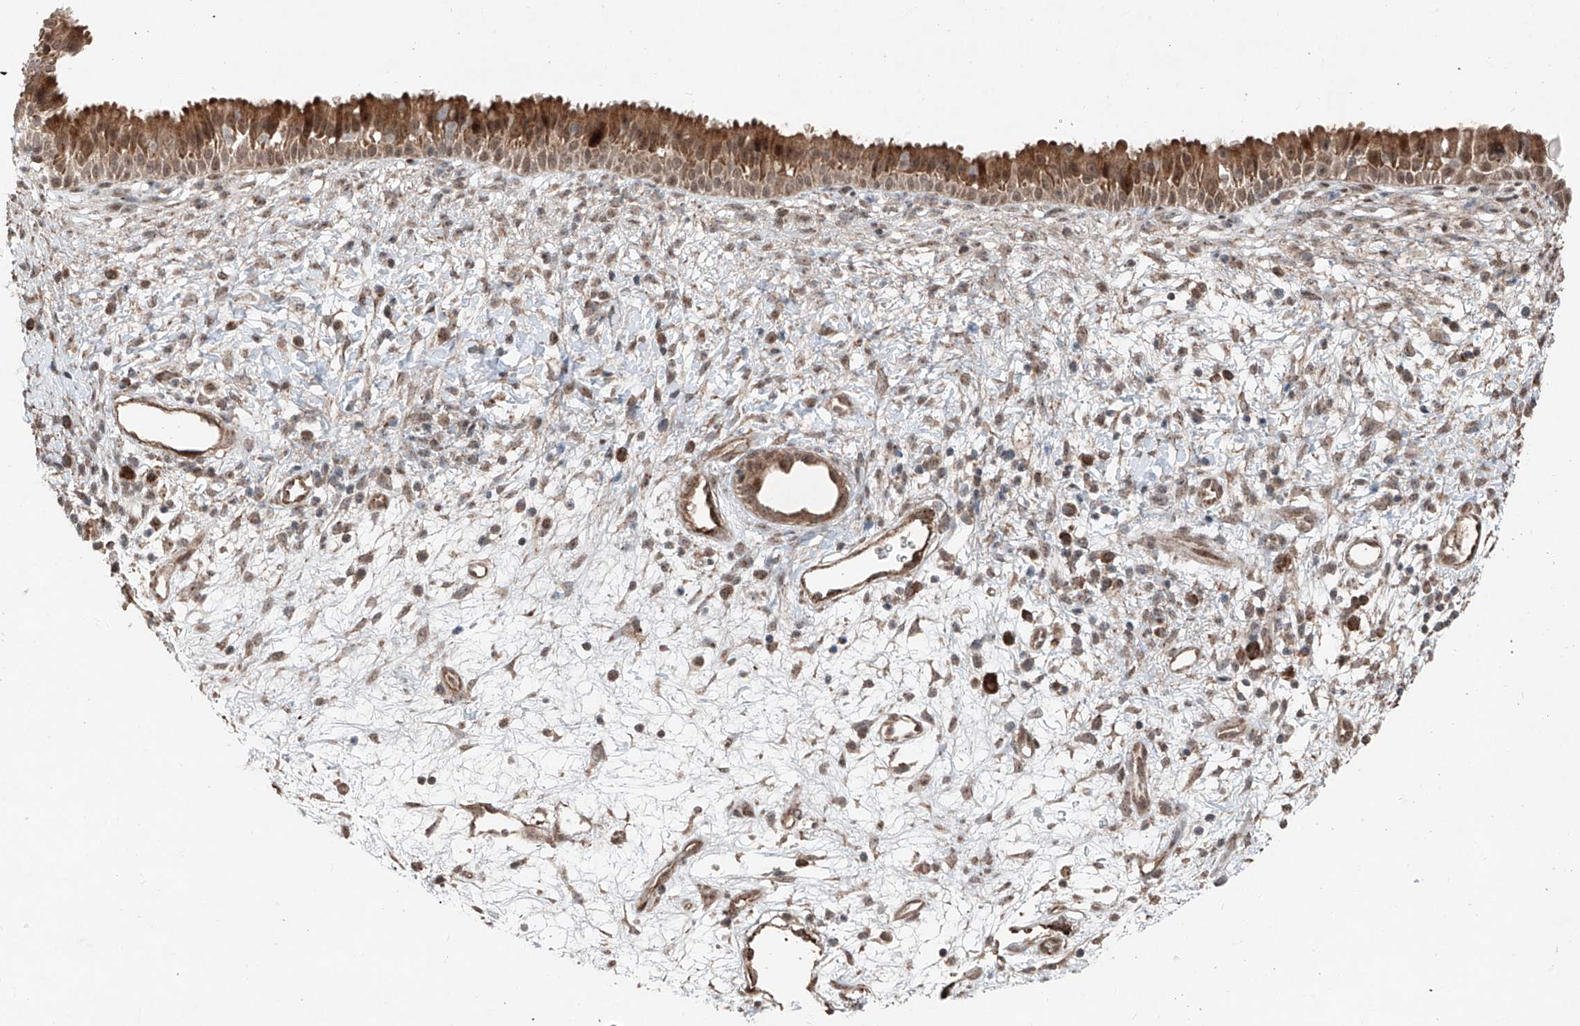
{"staining": {"intensity": "strong", "quantity": ">75%", "location": "cytoplasmic/membranous"}, "tissue": "nasopharynx", "cell_type": "Respiratory epithelial cells", "image_type": "normal", "snomed": [{"axis": "morphology", "description": "Normal tissue, NOS"}, {"axis": "topography", "description": "Nasopharynx"}], "caption": "About >75% of respiratory epithelial cells in unremarkable nasopharynx exhibit strong cytoplasmic/membranous protein positivity as visualized by brown immunohistochemical staining.", "gene": "ZNF620", "patient": {"sex": "male", "age": 22}}